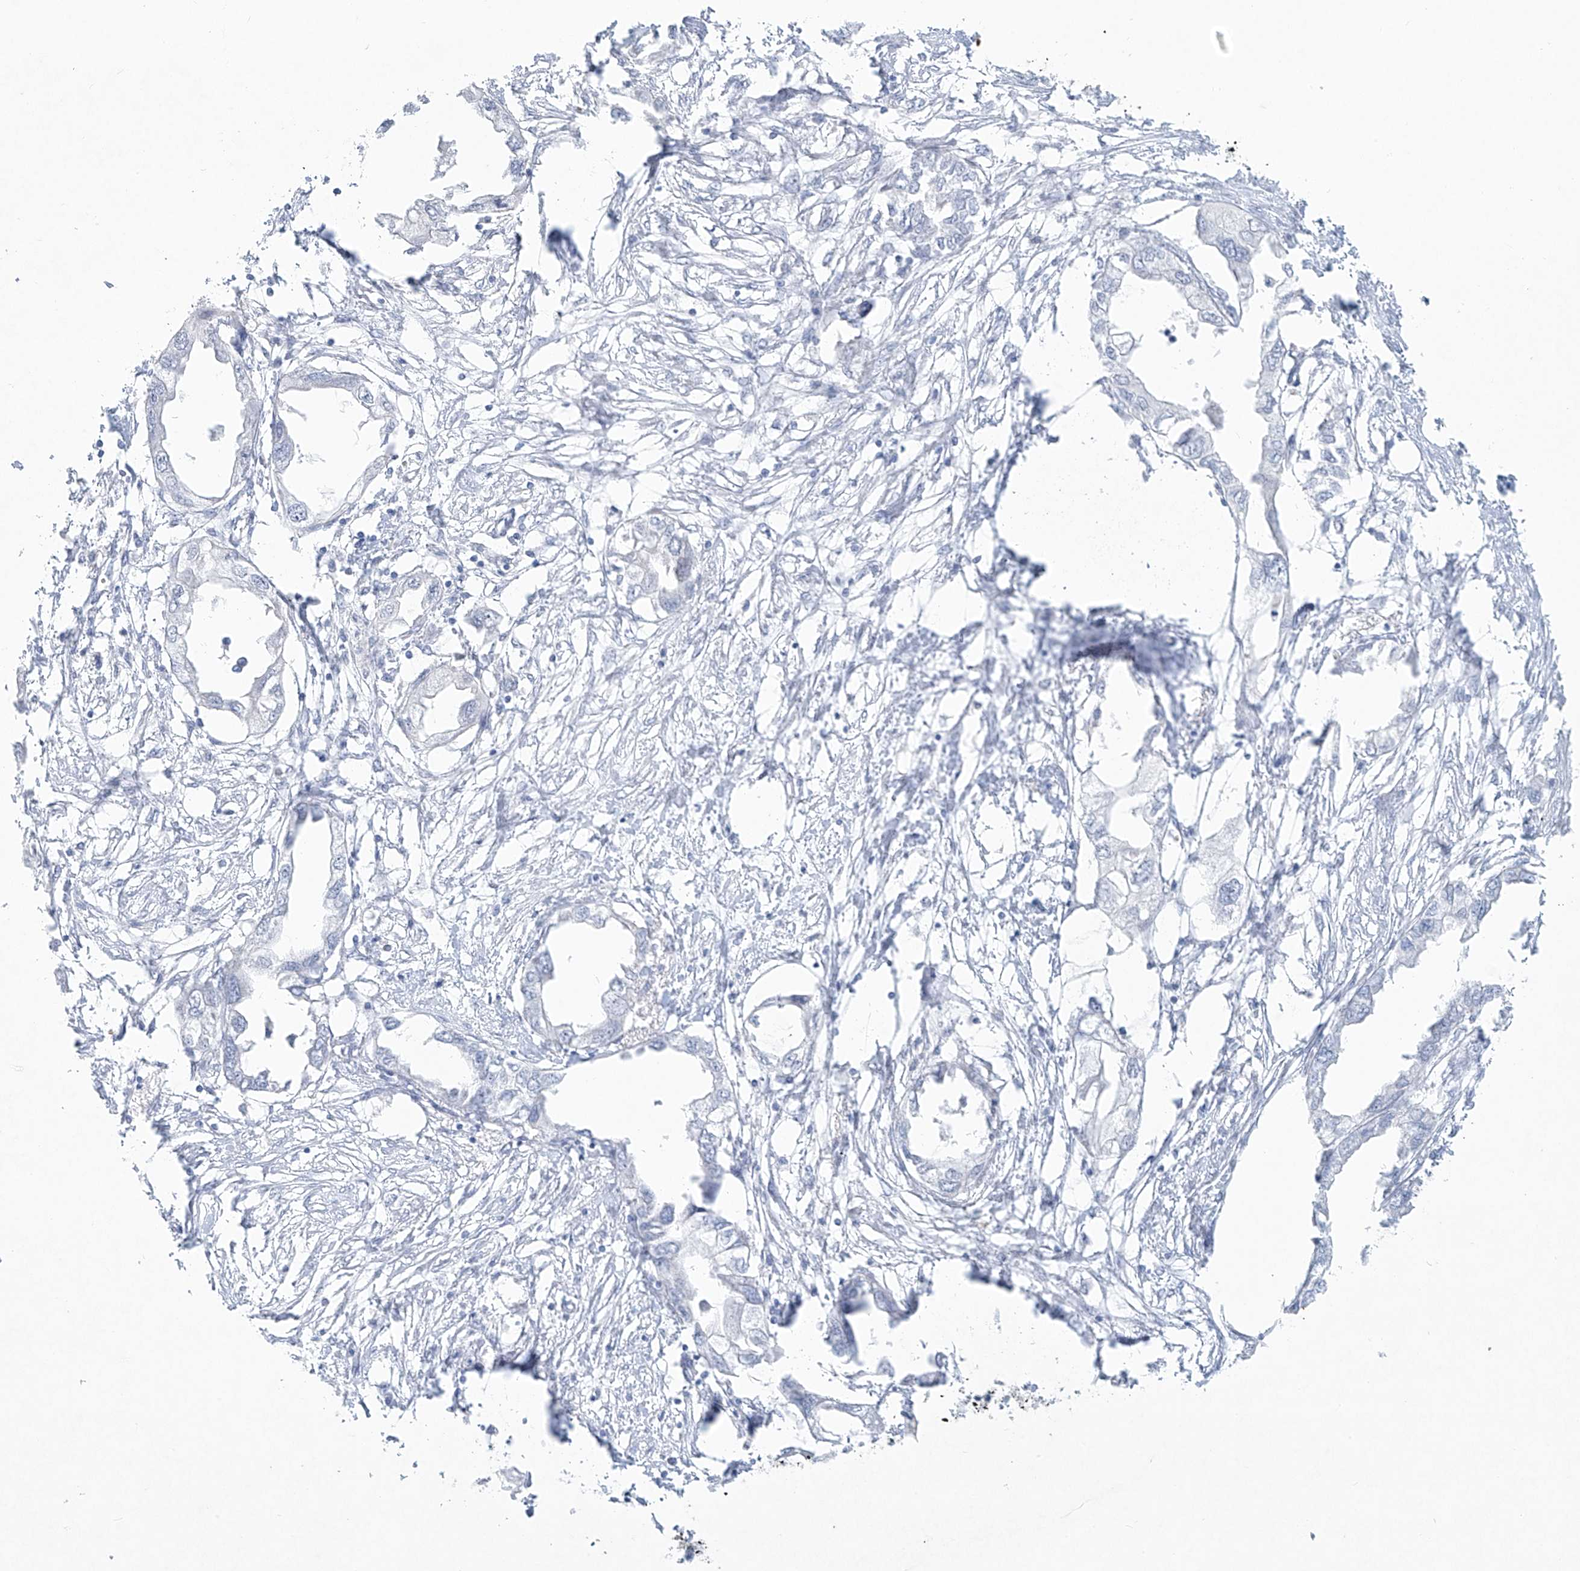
{"staining": {"intensity": "negative", "quantity": "none", "location": "none"}, "tissue": "endometrial cancer", "cell_type": "Tumor cells", "image_type": "cancer", "snomed": [{"axis": "morphology", "description": "Adenocarcinoma, NOS"}, {"axis": "morphology", "description": "Adenocarcinoma, metastatic, NOS"}, {"axis": "topography", "description": "Adipose tissue"}, {"axis": "topography", "description": "Endometrium"}], "caption": "IHC histopathology image of neoplastic tissue: endometrial cancer stained with DAB shows no significant protein expression in tumor cells.", "gene": "PAX6", "patient": {"sex": "female", "age": 67}}